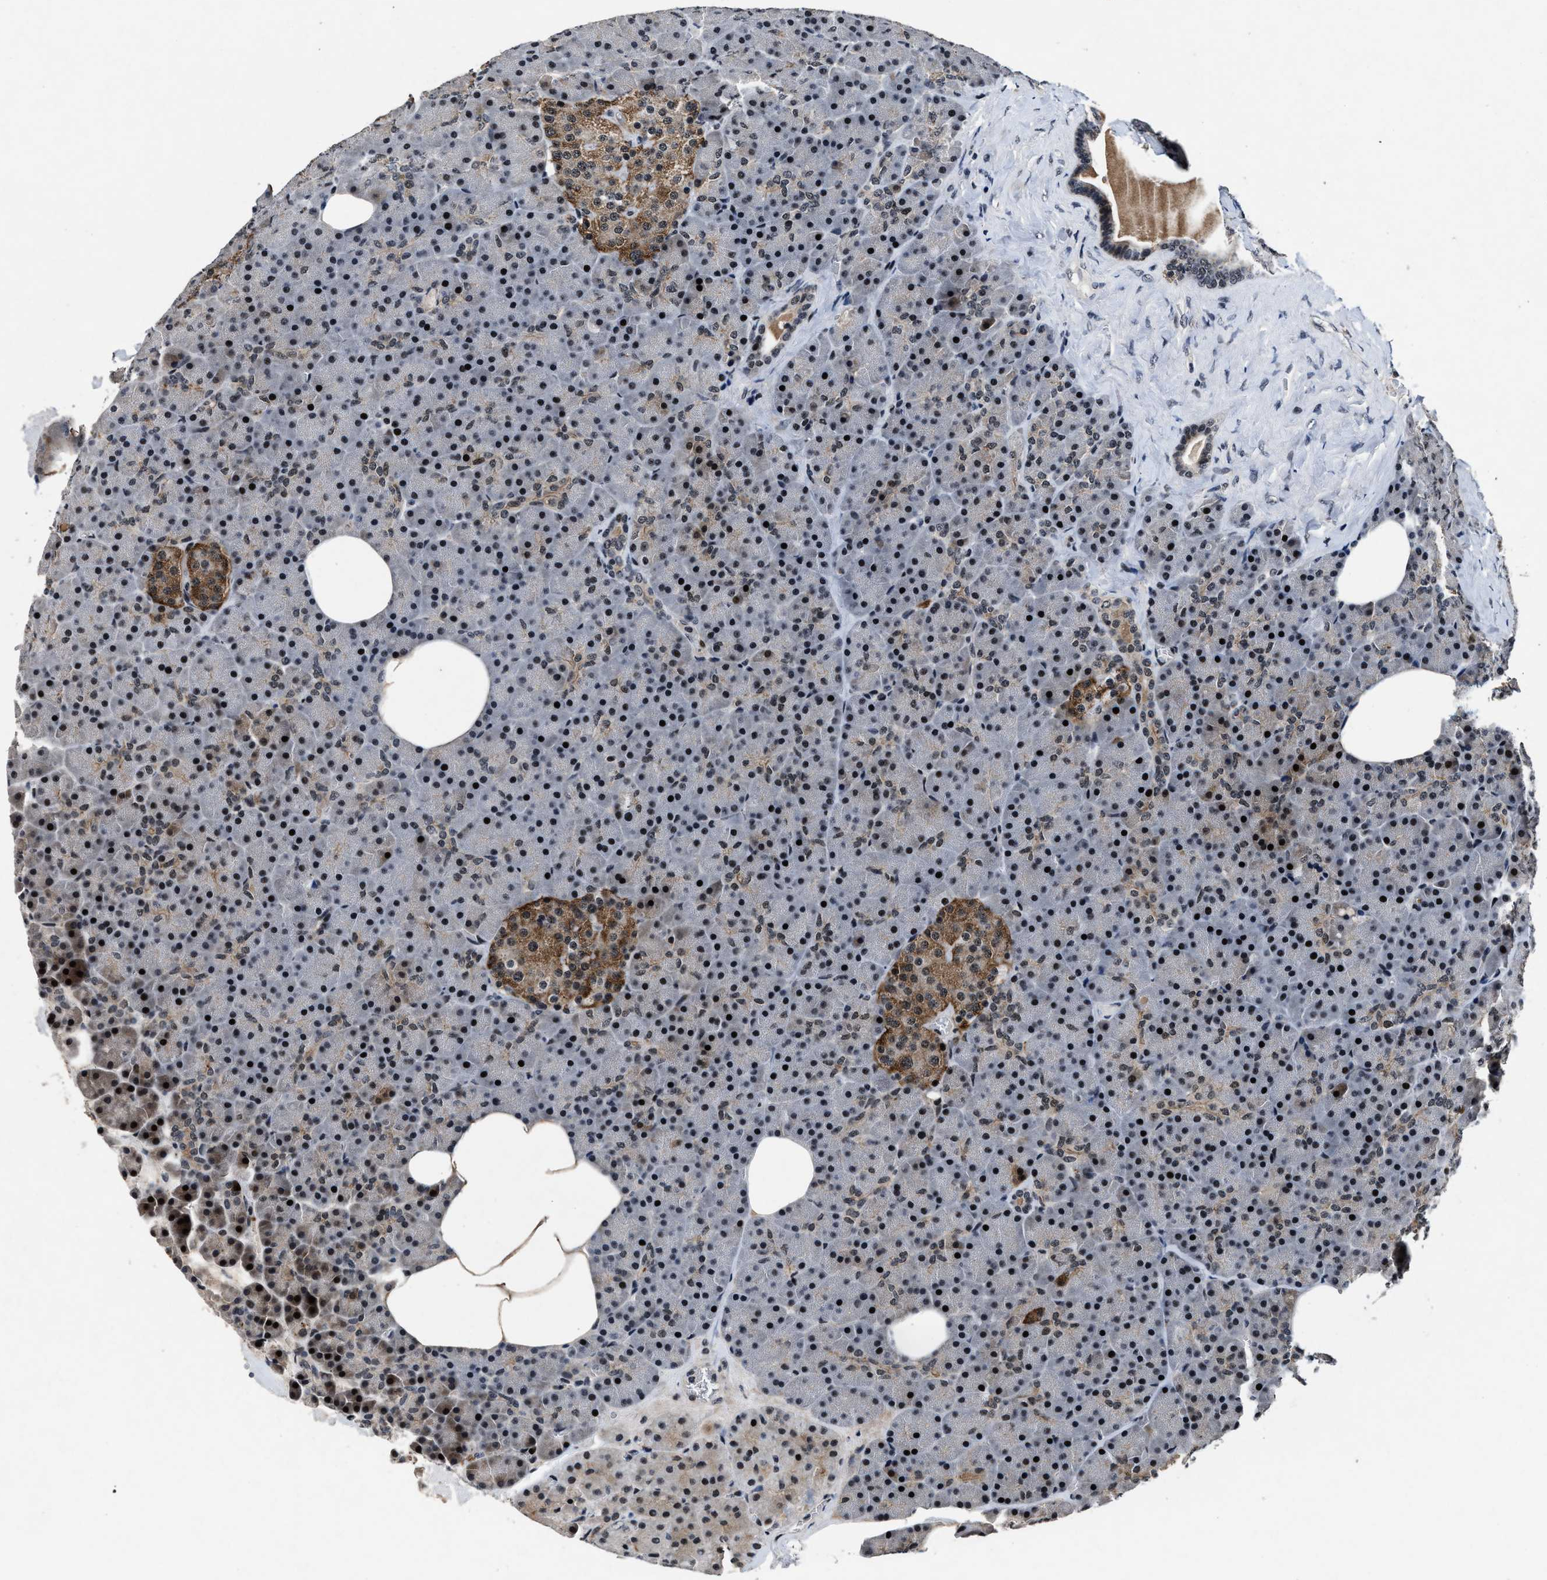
{"staining": {"intensity": "strong", "quantity": ">75%", "location": "nuclear"}, "tissue": "pancreas", "cell_type": "Exocrine glandular cells", "image_type": "normal", "snomed": [{"axis": "morphology", "description": "Normal tissue, NOS"}, {"axis": "morphology", "description": "Carcinoid, malignant, NOS"}, {"axis": "topography", "description": "Pancreas"}], "caption": "Exocrine glandular cells display strong nuclear positivity in approximately >75% of cells in unremarkable pancreas. (Brightfield microscopy of DAB IHC at high magnification).", "gene": "ZNF233", "patient": {"sex": "female", "age": 35}}